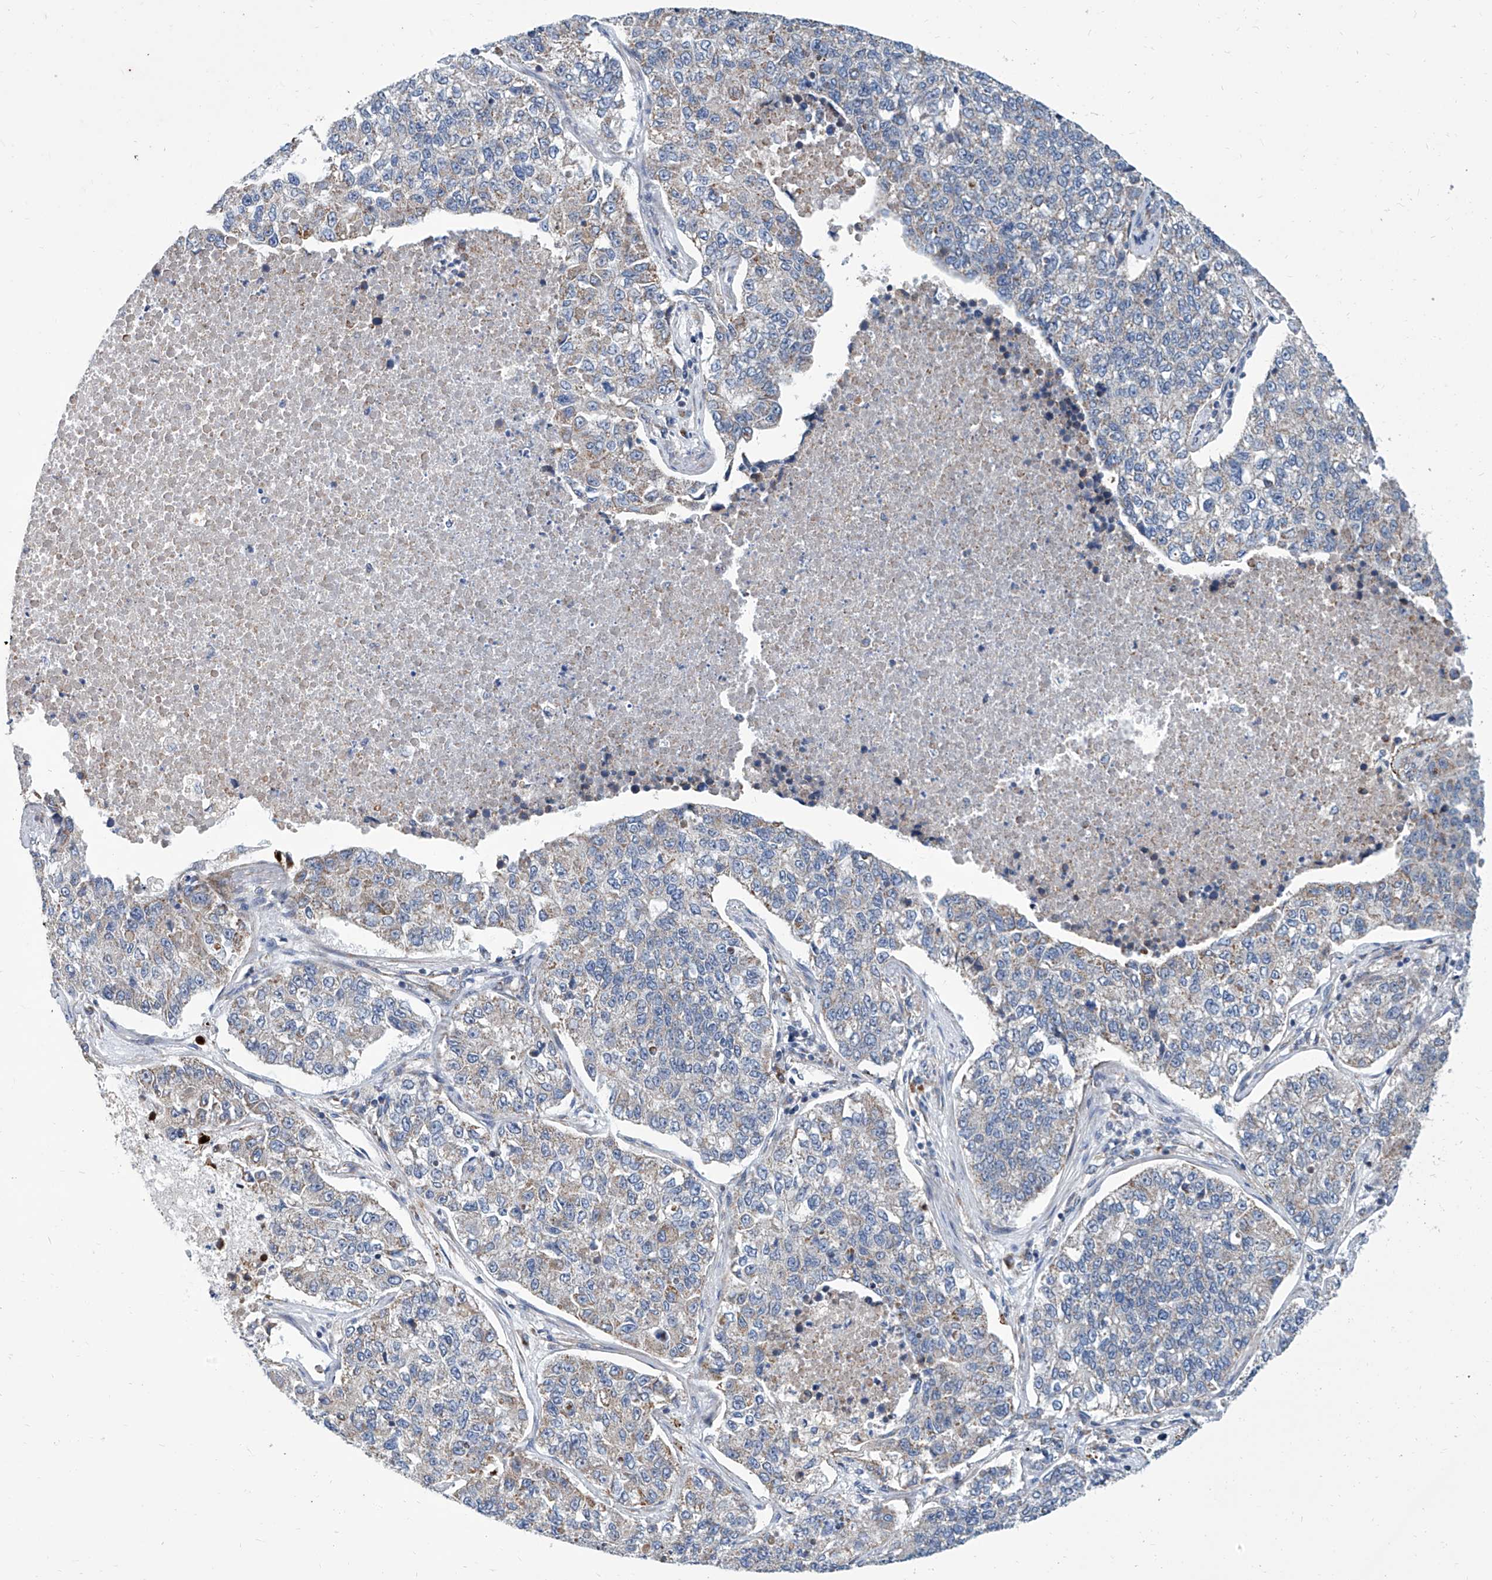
{"staining": {"intensity": "weak", "quantity": "<25%", "location": "cytoplasmic/membranous"}, "tissue": "lung cancer", "cell_type": "Tumor cells", "image_type": "cancer", "snomed": [{"axis": "morphology", "description": "Adenocarcinoma, NOS"}, {"axis": "topography", "description": "Lung"}], "caption": "This is a image of immunohistochemistry staining of lung adenocarcinoma, which shows no expression in tumor cells.", "gene": "USP48", "patient": {"sex": "male", "age": 49}}